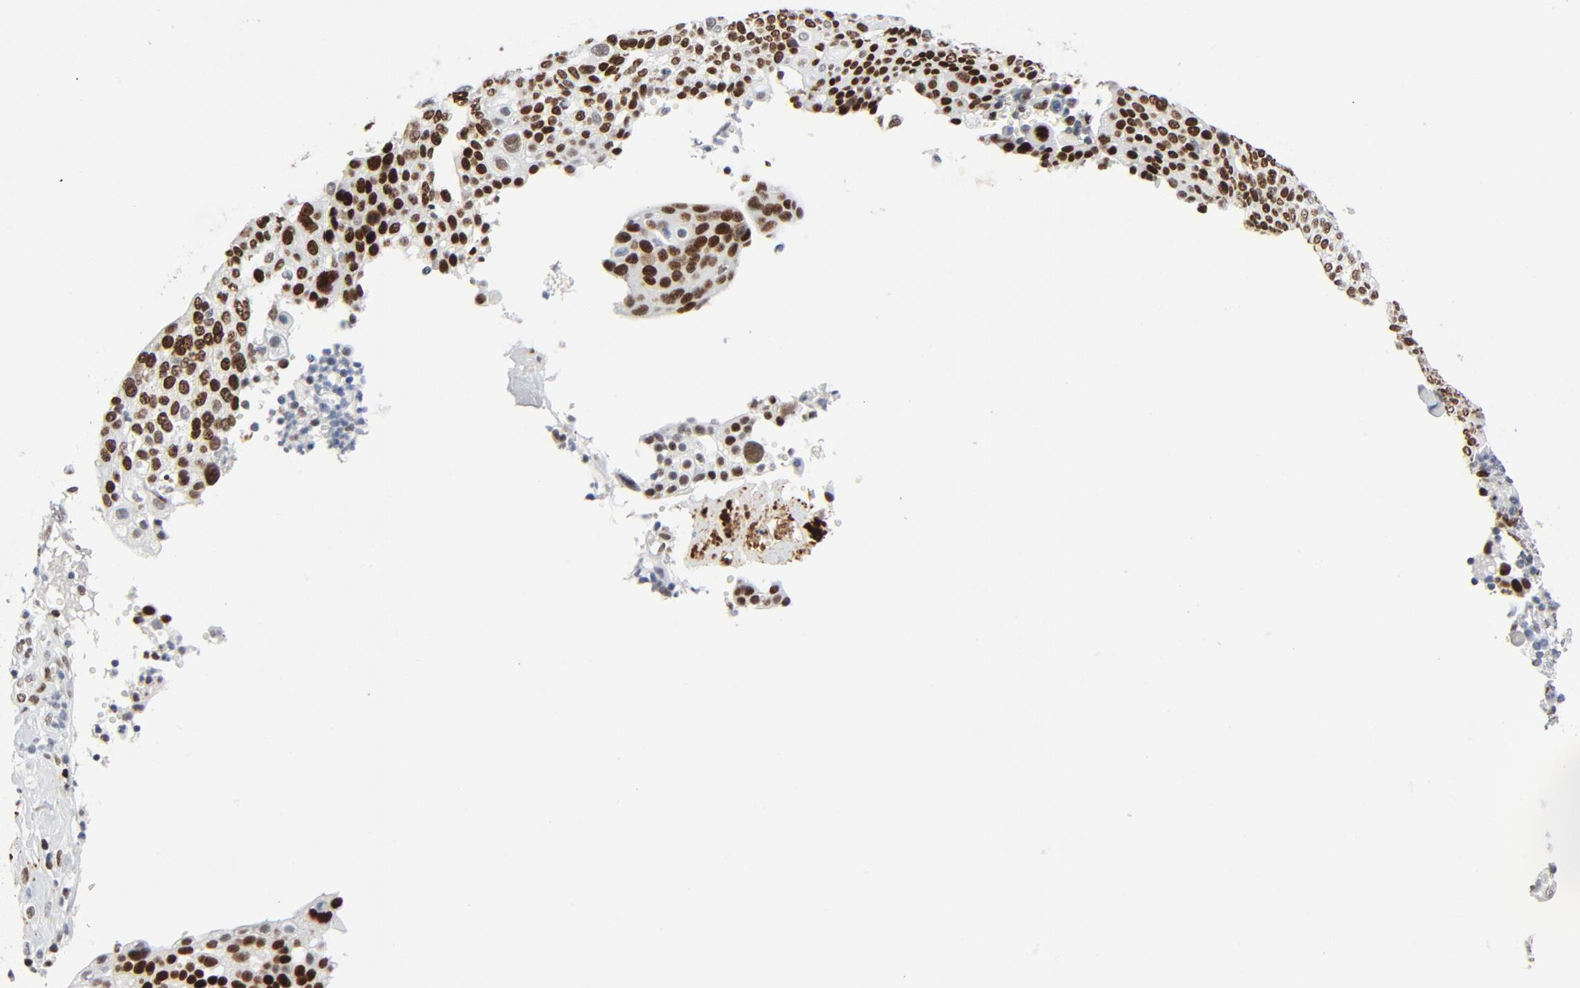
{"staining": {"intensity": "strong", "quantity": ">75%", "location": "nuclear"}, "tissue": "cervical cancer", "cell_type": "Tumor cells", "image_type": "cancer", "snomed": [{"axis": "morphology", "description": "Squamous cell carcinoma, NOS"}, {"axis": "topography", "description": "Cervix"}], "caption": "A high amount of strong nuclear positivity is seen in approximately >75% of tumor cells in cervical squamous cell carcinoma tissue.", "gene": "POLD1", "patient": {"sex": "female", "age": 40}}